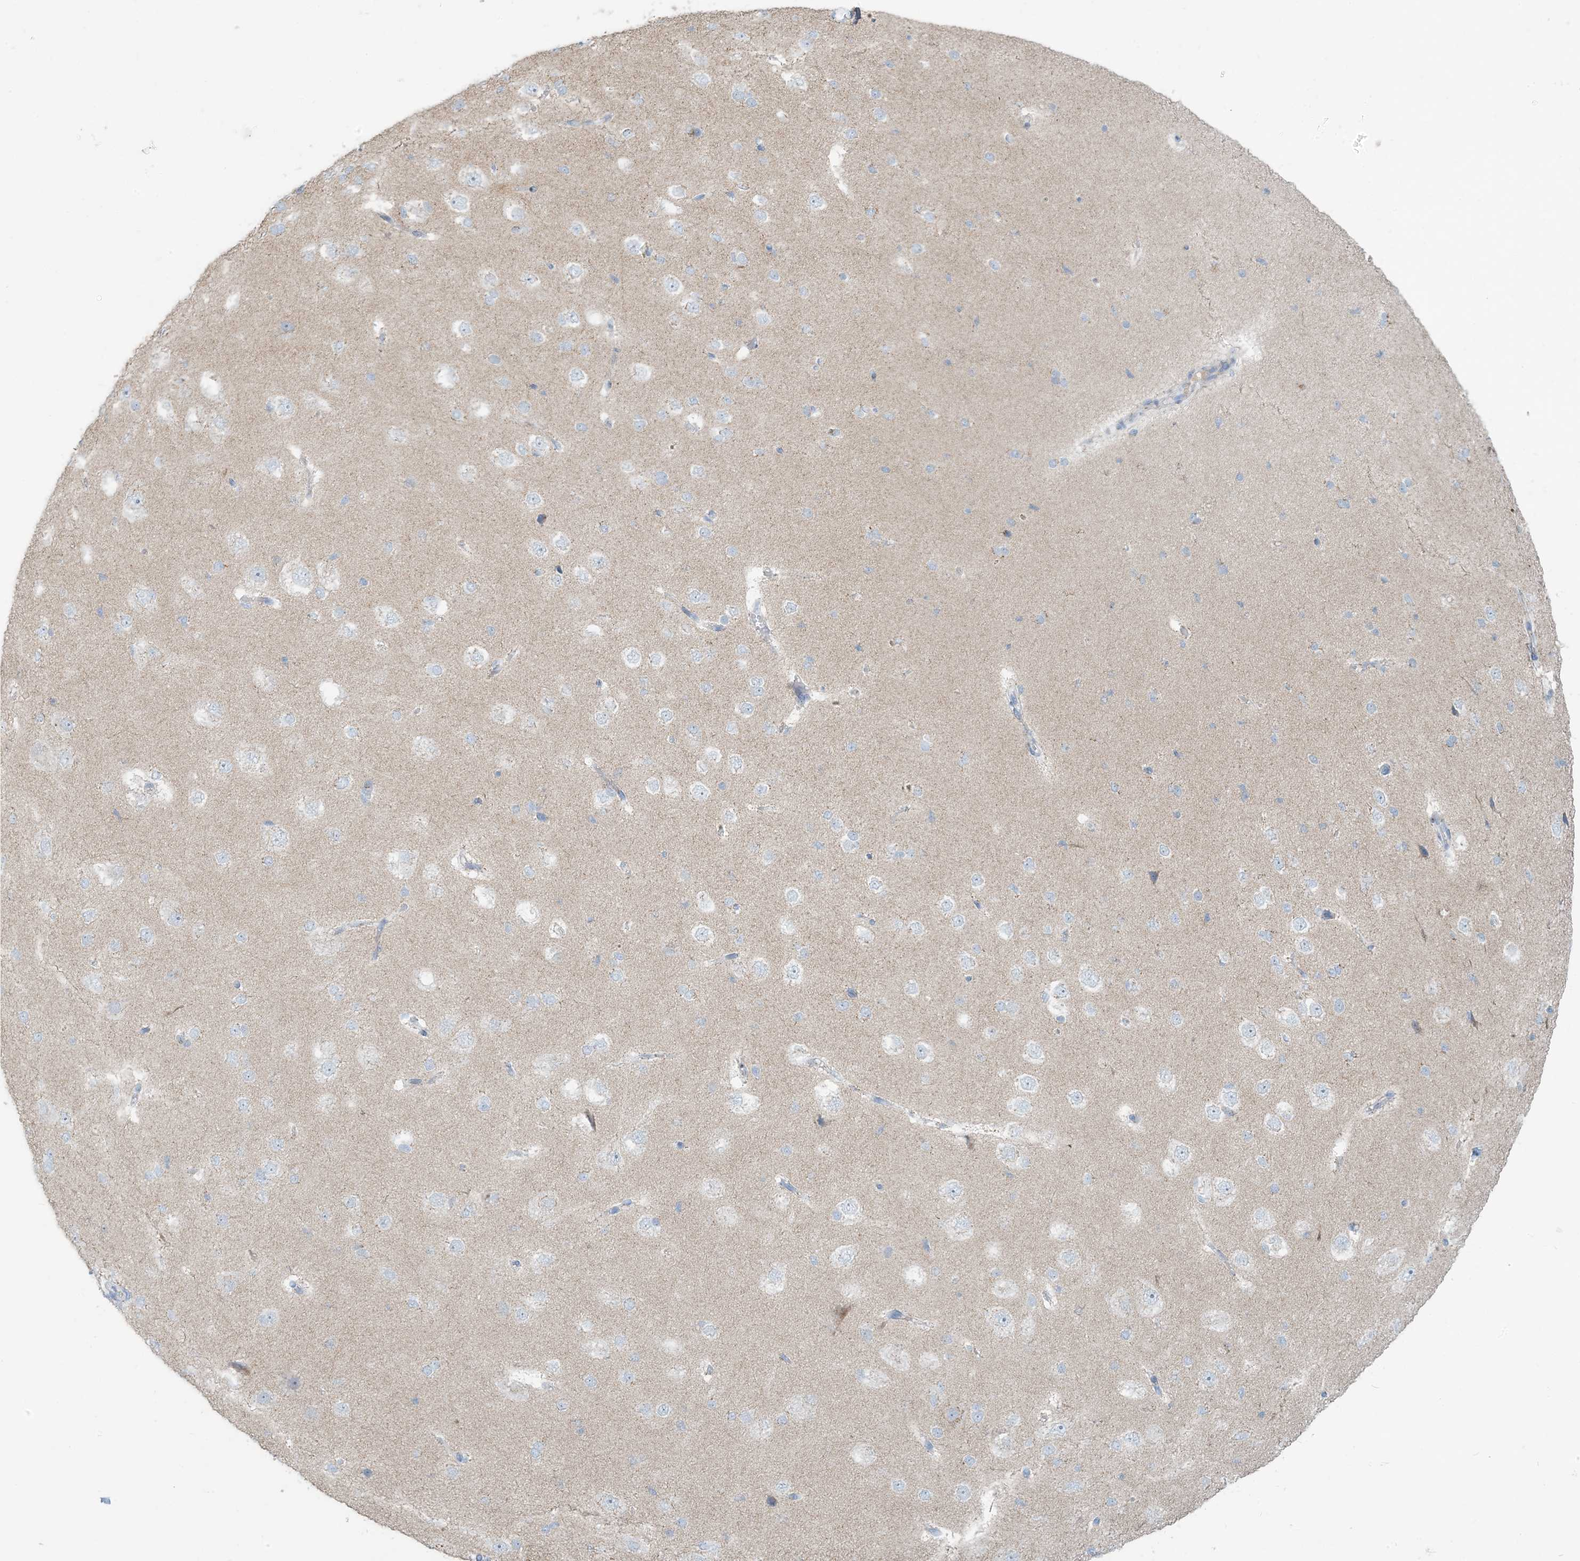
{"staining": {"intensity": "negative", "quantity": "none", "location": "none"}, "tissue": "cerebral cortex", "cell_type": "Endothelial cells", "image_type": "normal", "snomed": [{"axis": "morphology", "description": "Normal tissue, NOS"}, {"axis": "morphology", "description": "Developmental malformation"}, {"axis": "topography", "description": "Cerebral cortex"}], "caption": "Cerebral cortex was stained to show a protein in brown. There is no significant staining in endothelial cells.", "gene": "SCML1", "patient": {"sex": "female", "age": 30}}